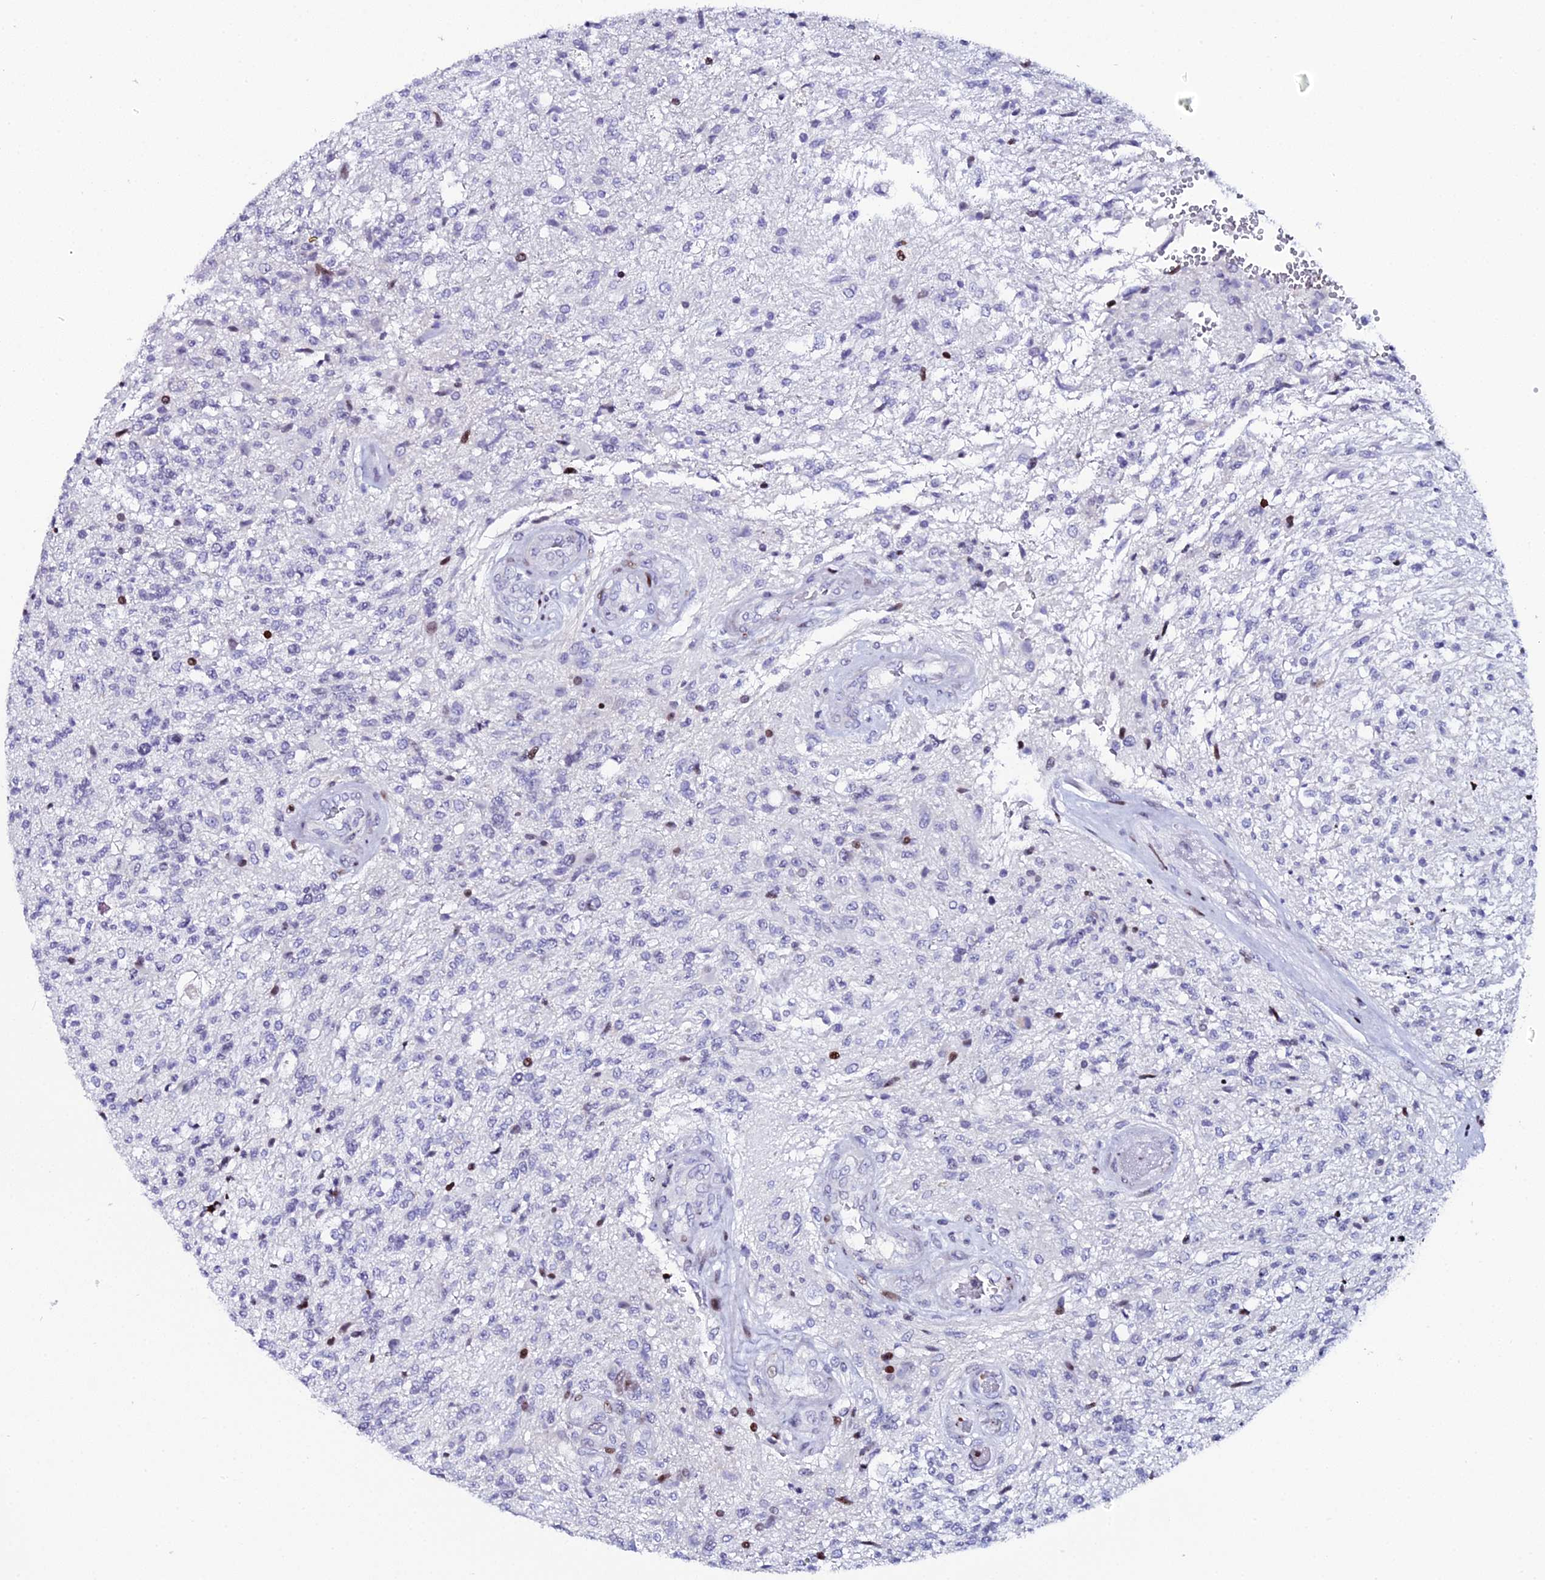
{"staining": {"intensity": "negative", "quantity": "none", "location": "none"}, "tissue": "glioma", "cell_type": "Tumor cells", "image_type": "cancer", "snomed": [{"axis": "morphology", "description": "Glioma, malignant, High grade"}, {"axis": "topography", "description": "Brain"}], "caption": "The immunohistochemistry micrograph has no significant expression in tumor cells of glioma tissue.", "gene": "MYNN", "patient": {"sex": "male", "age": 56}}